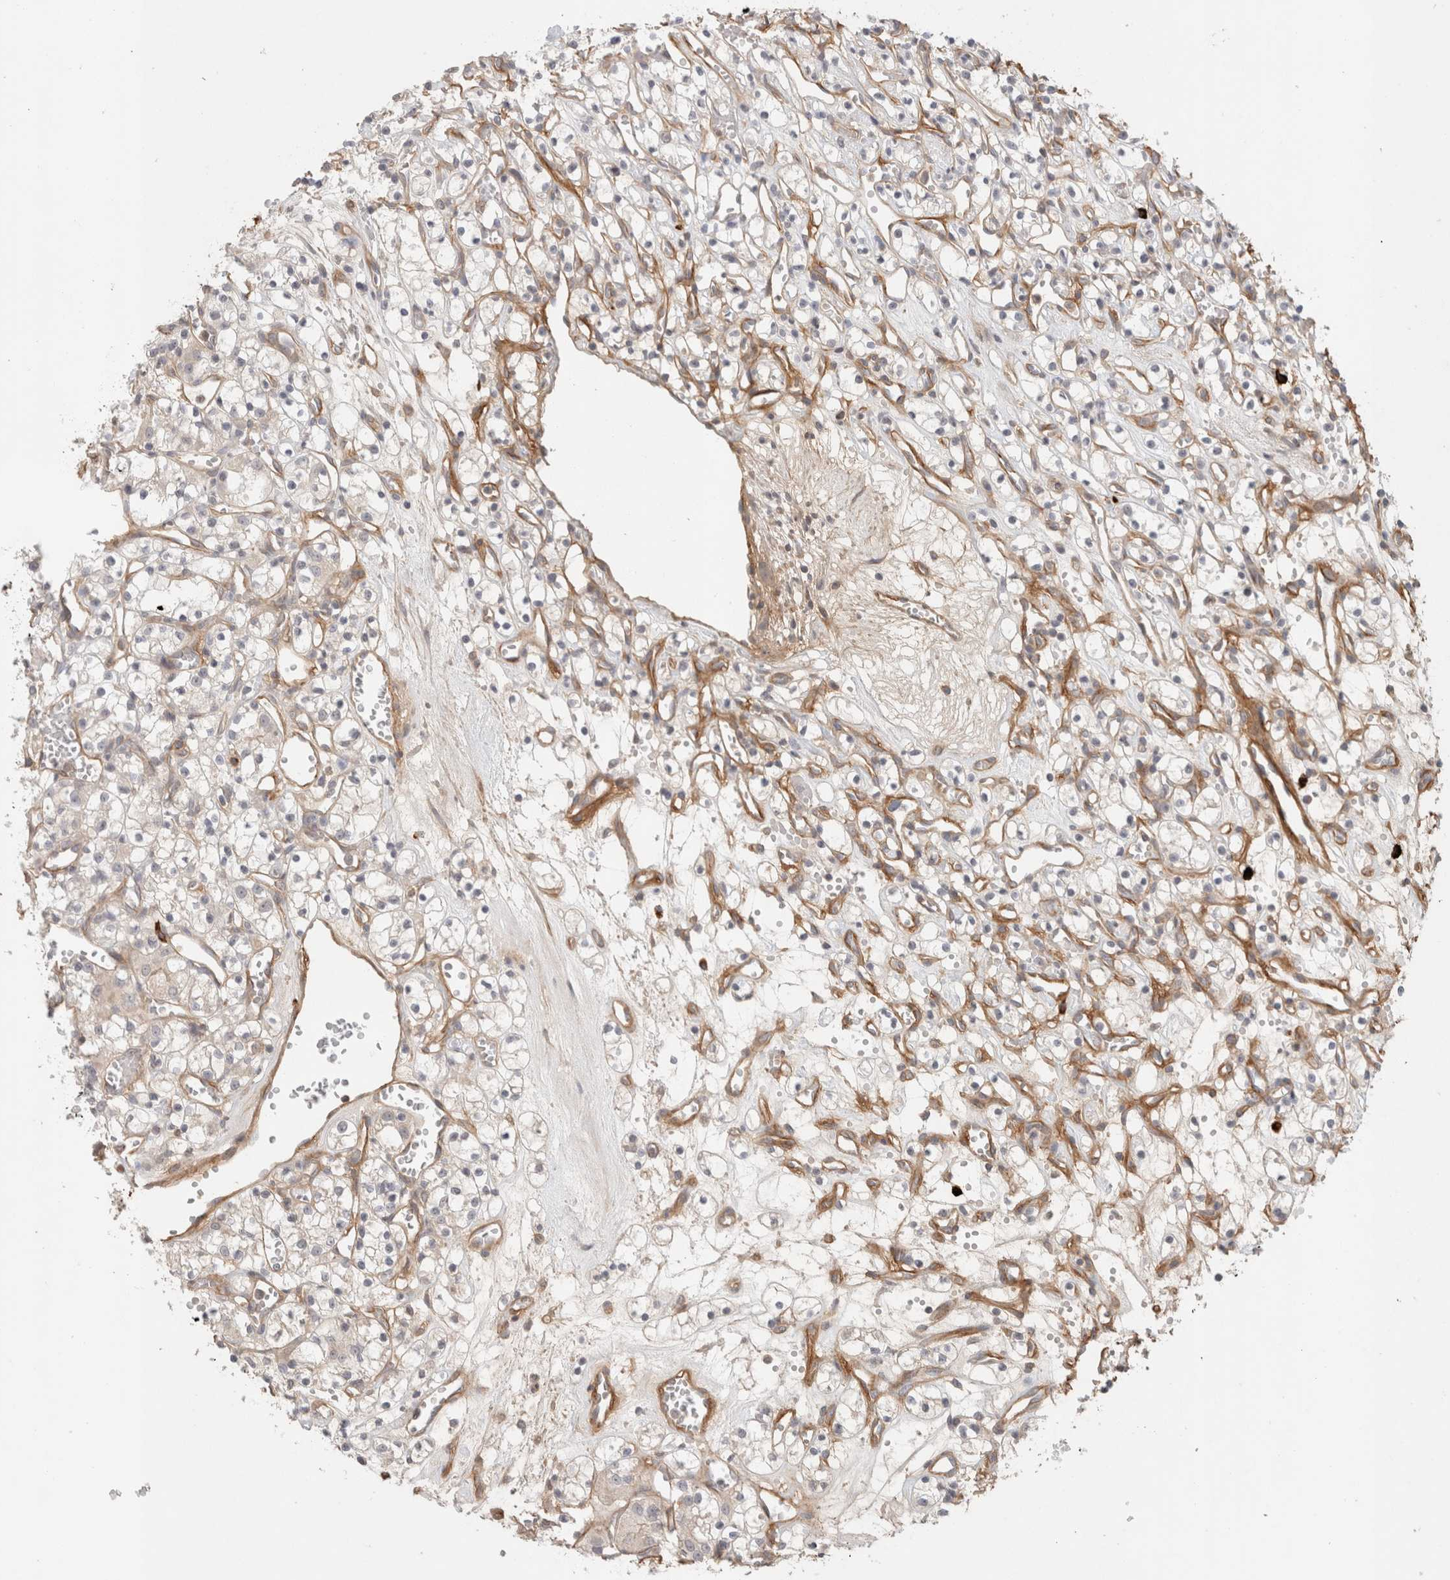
{"staining": {"intensity": "negative", "quantity": "none", "location": "none"}, "tissue": "renal cancer", "cell_type": "Tumor cells", "image_type": "cancer", "snomed": [{"axis": "morphology", "description": "Adenocarcinoma, NOS"}, {"axis": "topography", "description": "Kidney"}], "caption": "The histopathology image displays no staining of tumor cells in renal adenocarcinoma.", "gene": "HSPG2", "patient": {"sex": "female", "age": 59}}